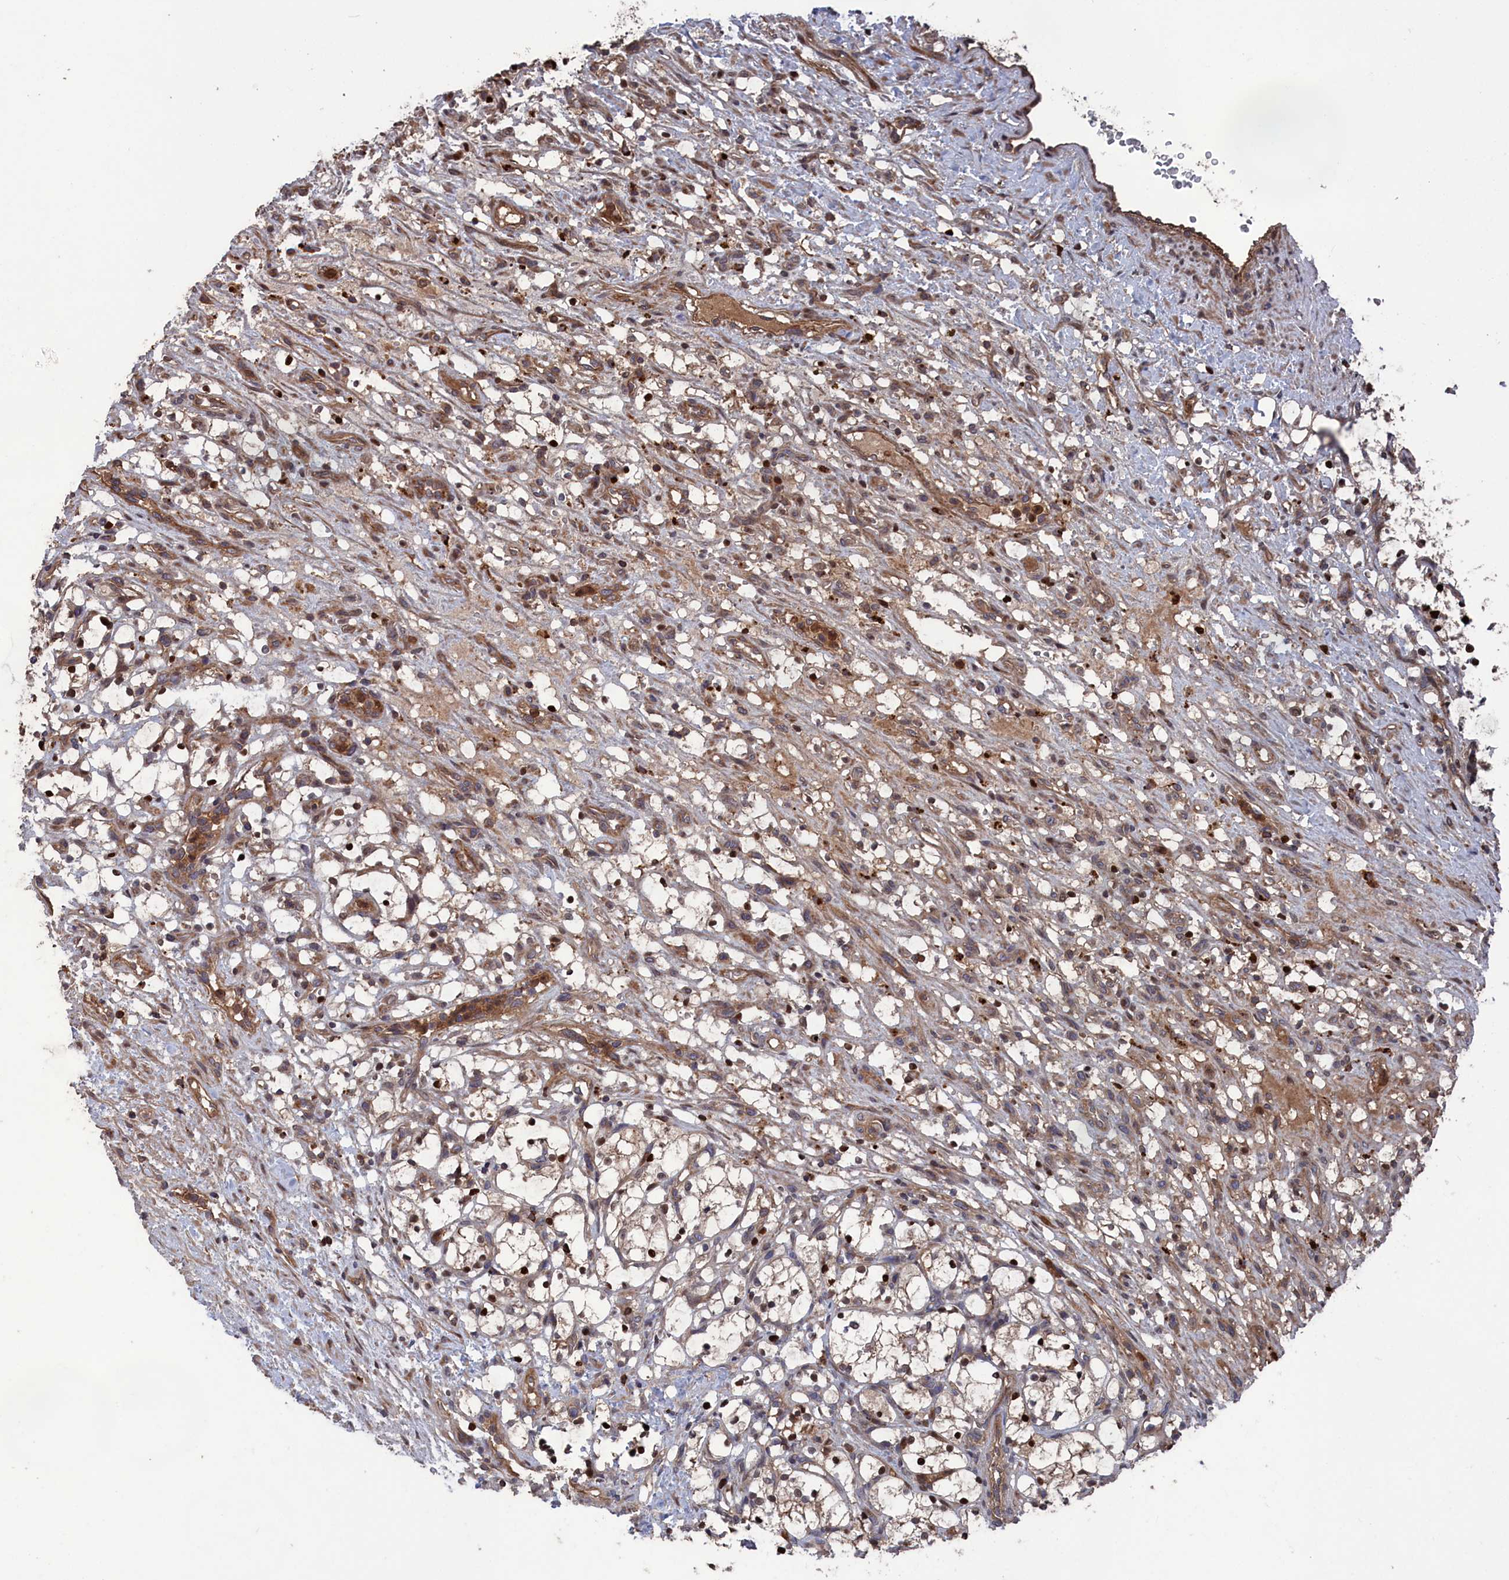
{"staining": {"intensity": "strong", "quantity": "25%-75%", "location": "cytoplasmic/membranous,nuclear"}, "tissue": "renal cancer", "cell_type": "Tumor cells", "image_type": "cancer", "snomed": [{"axis": "morphology", "description": "Adenocarcinoma, NOS"}, {"axis": "topography", "description": "Kidney"}], "caption": "Human renal adenocarcinoma stained for a protein (brown) demonstrates strong cytoplasmic/membranous and nuclear positive expression in about 25%-75% of tumor cells.", "gene": "PLA2G15", "patient": {"sex": "female", "age": 69}}